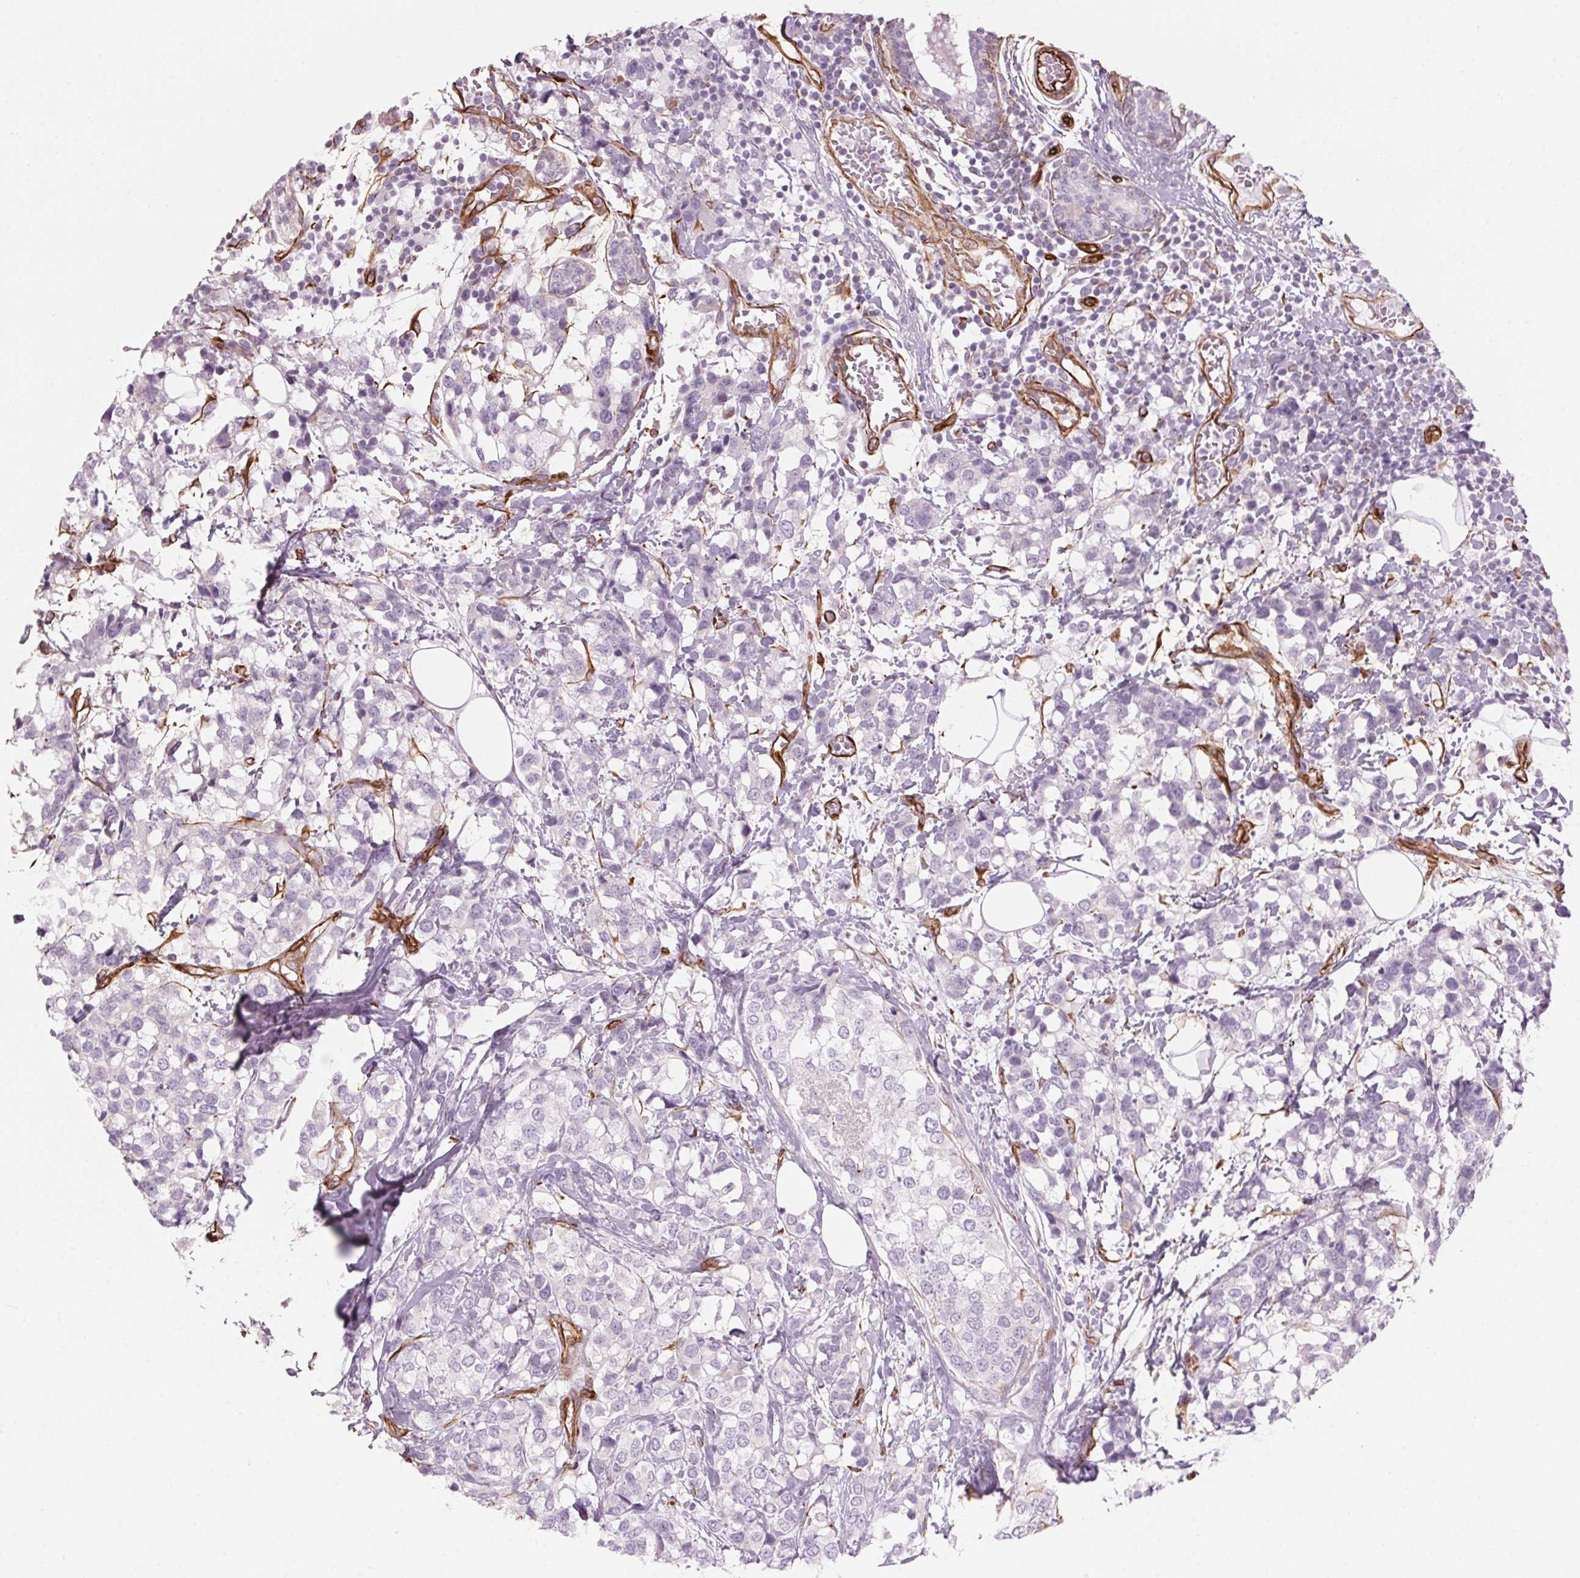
{"staining": {"intensity": "negative", "quantity": "none", "location": "none"}, "tissue": "breast cancer", "cell_type": "Tumor cells", "image_type": "cancer", "snomed": [{"axis": "morphology", "description": "Lobular carcinoma"}, {"axis": "topography", "description": "Breast"}], "caption": "This is an immunohistochemistry histopathology image of lobular carcinoma (breast). There is no positivity in tumor cells.", "gene": "CLPS", "patient": {"sex": "female", "age": 59}}